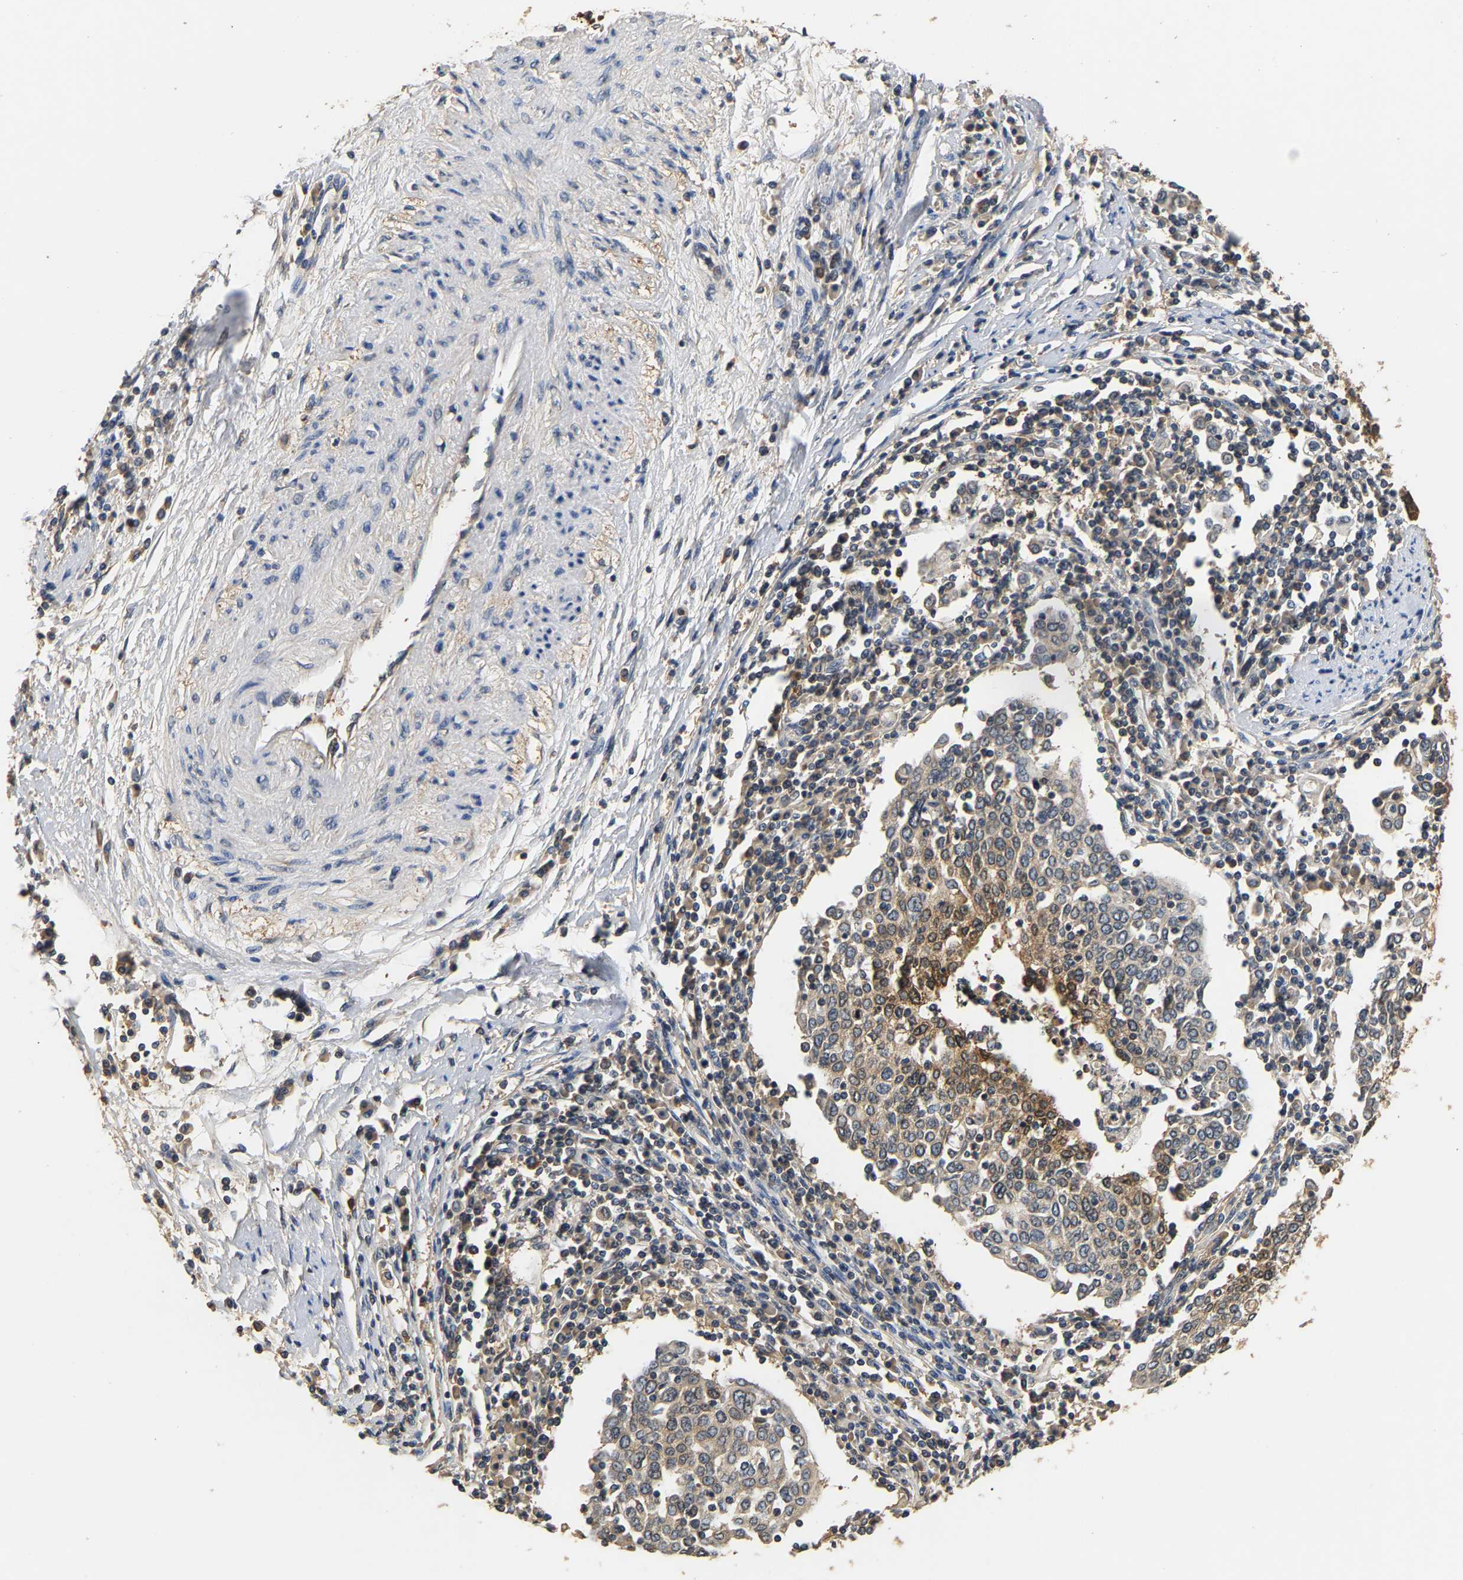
{"staining": {"intensity": "moderate", "quantity": "25%-75%", "location": "cytoplasmic/membranous"}, "tissue": "cervical cancer", "cell_type": "Tumor cells", "image_type": "cancer", "snomed": [{"axis": "morphology", "description": "Squamous cell carcinoma, NOS"}, {"axis": "topography", "description": "Cervix"}], "caption": "Tumor cells show medium levels of moderate cytoplasmic/membranous expression in about 25%-75% of cells in cervical cancer (squamous cell carcinoma).", "gene": "GPI", "patient": {"sex": "female", "age": 40}}